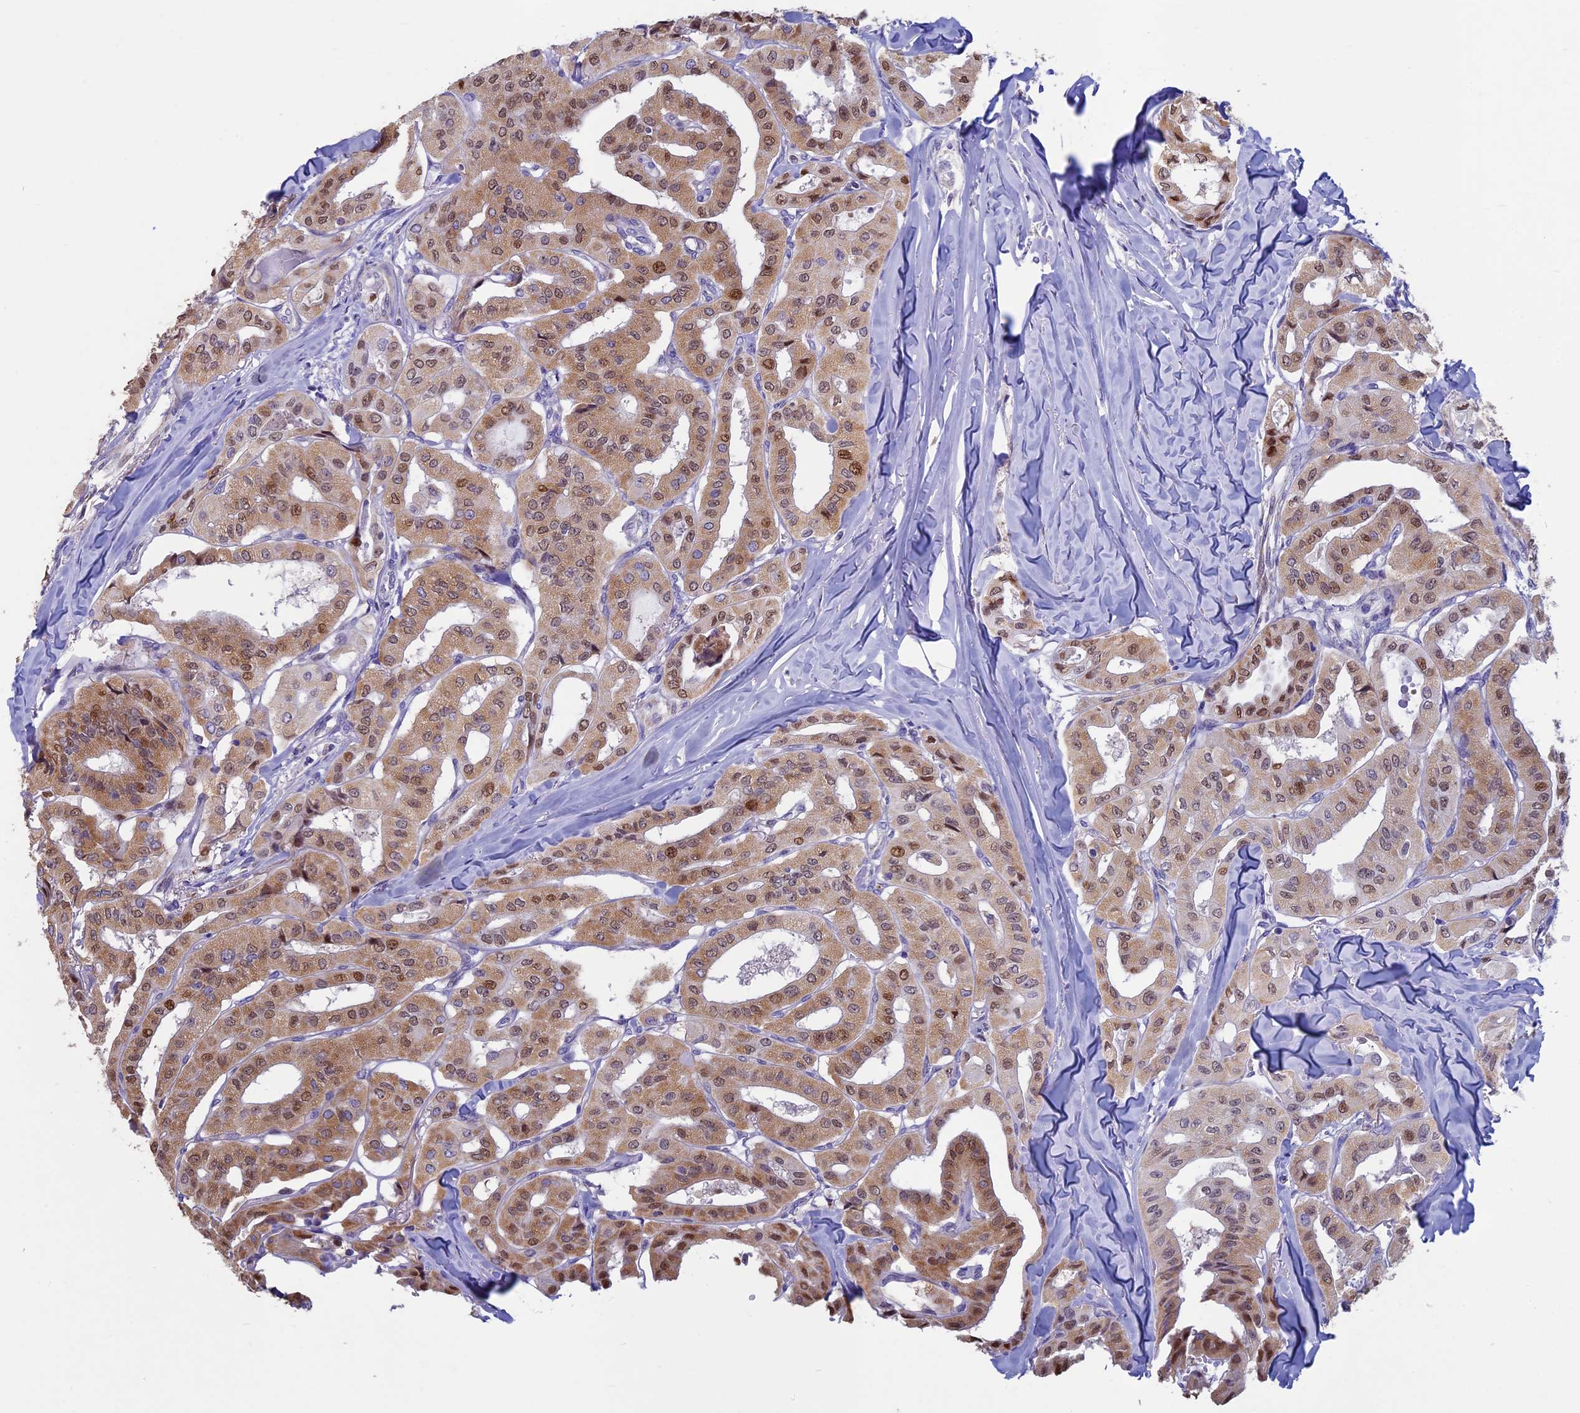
{"staining": {"intensity": "moderate", "quantity": ">75%", "location": "cytoplasmic/membranous,nuclear"}, "tissue": "thyroid cancer", "cell_type": "Tumor cells", "image_type": "cancer", "snomed": [{"axis": "morphology", "description": "Papillary adenocarcinoma, NOS"}, {"axis": "topography", "description": "Thyroid gland"}], "caption": "Immunohistochemistry (IHC) of human thyroid cancer displays medium levels of moderate cytoplasmic/membranous and nuclear expression in about >75% of tumor cells.", "gene": "ACSS1", "patient": {"sex": "female", "age": 59}}